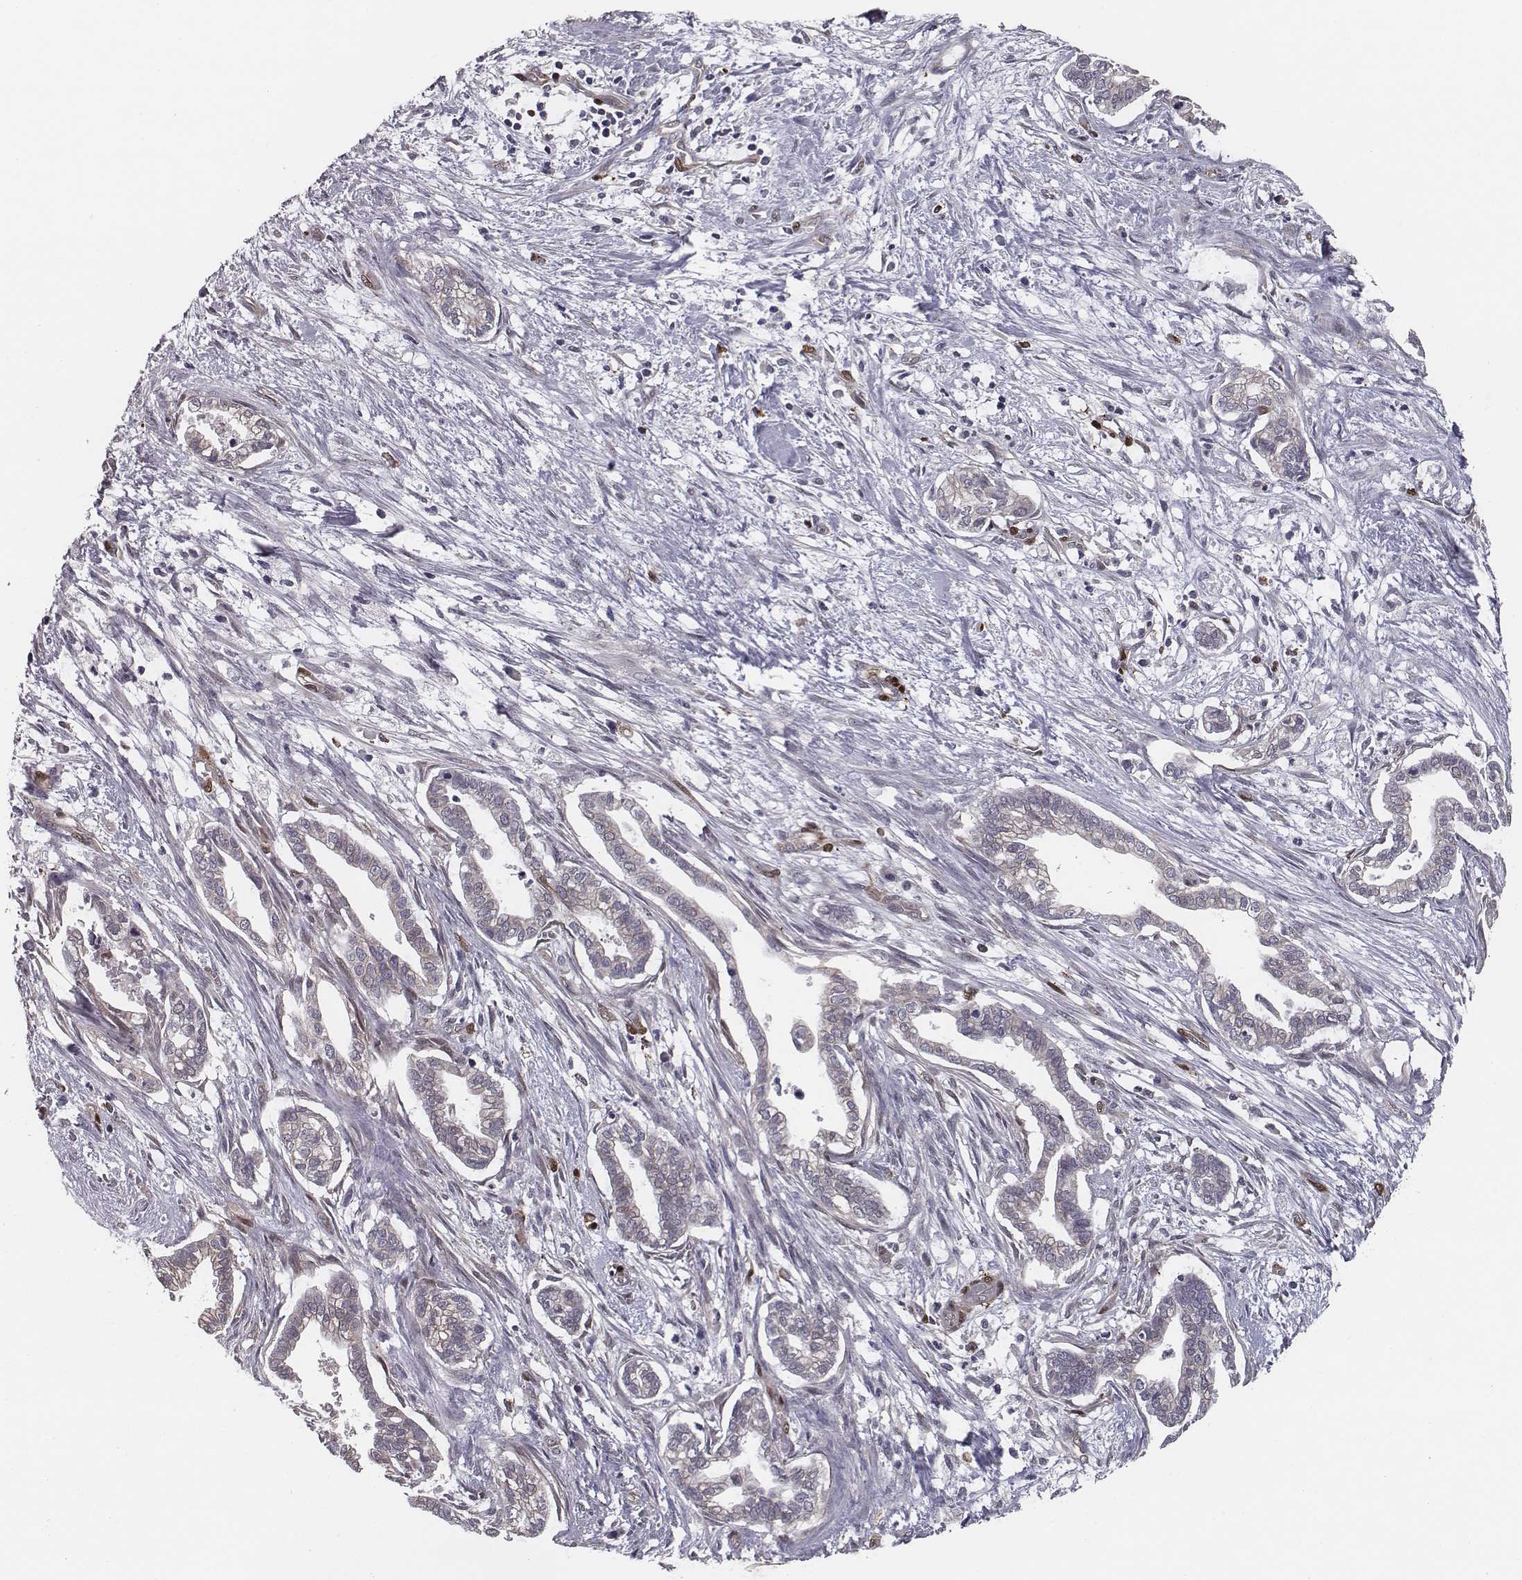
{"staining": {"intensity": "negative", "quantity": "none", "location": "none"}, "tissue": "cervical cancer", "cell_type": "Tumor cells", "image_type": "cancer", "snomed": [{"axis": "morphology", "description": "Adenocarcinoma, NOS"}, {"axis": "topography", "description": "Cervix"}], "caption": "A high-resolution image shows immunohistochemistry staining of adenocarcinoma (cervical), which shows no significant staining in tumor cells.", "gene": "ISYNA1", "patient": {"sex": "female", "age": 62}}